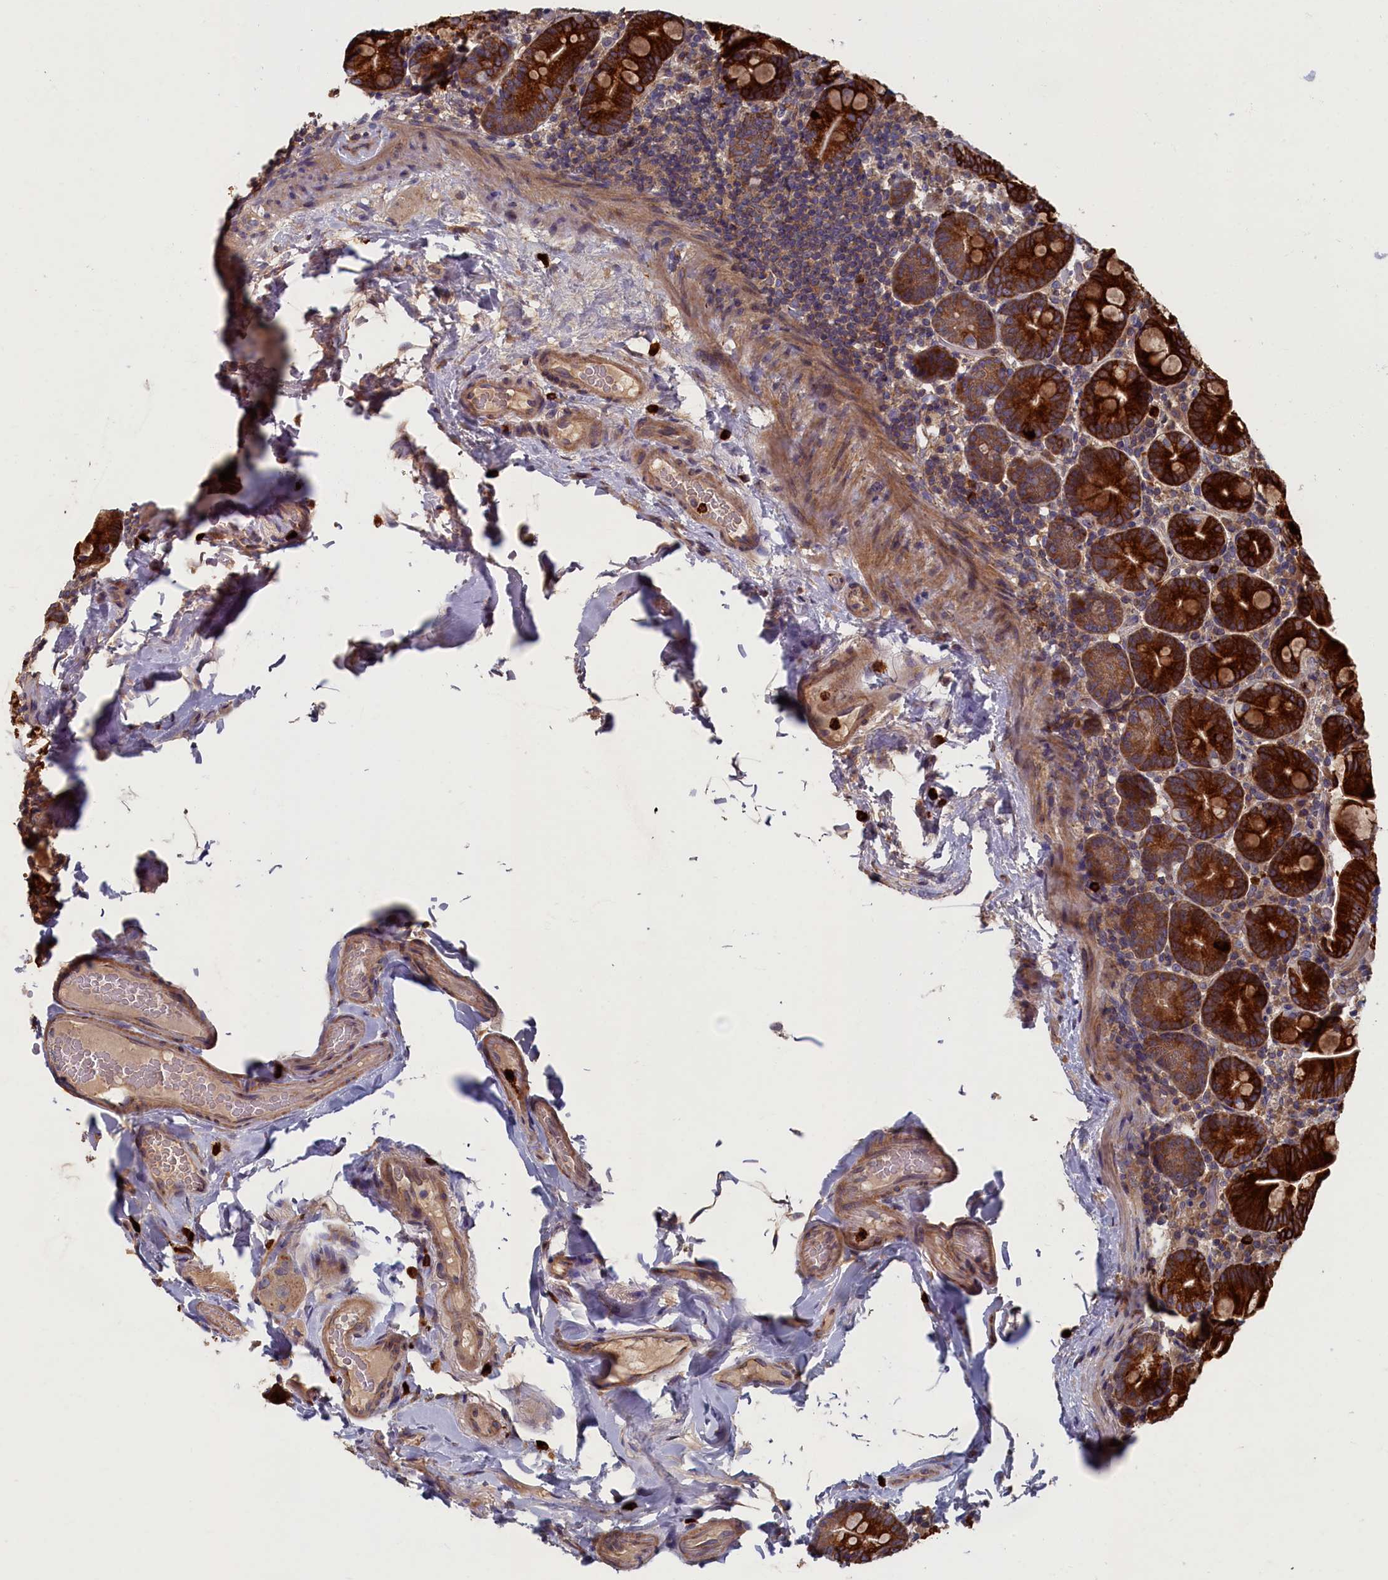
{"staining": {"intensity": "strong", "quantity": ">75%", "location": "cytoplasmic/membranous"}, "tissue": "small intestine", "cell_type": "Glandular cells", "image_type": "normal", "snomed": [{"axis": "morphology", "description": "Normal tissue, NOS"}, {"axis": "topography", "description": "Small intestine"}], "caption": "DAB (3,3'-diaminobenzidine) immunohistochemical staining of unremarkable human small intestine displays strong cytoplasmic/membranous protein expression in about >75% of glandular cells.", "gene": "TNK2", "patient": {"sex": "female", "age": 68}}